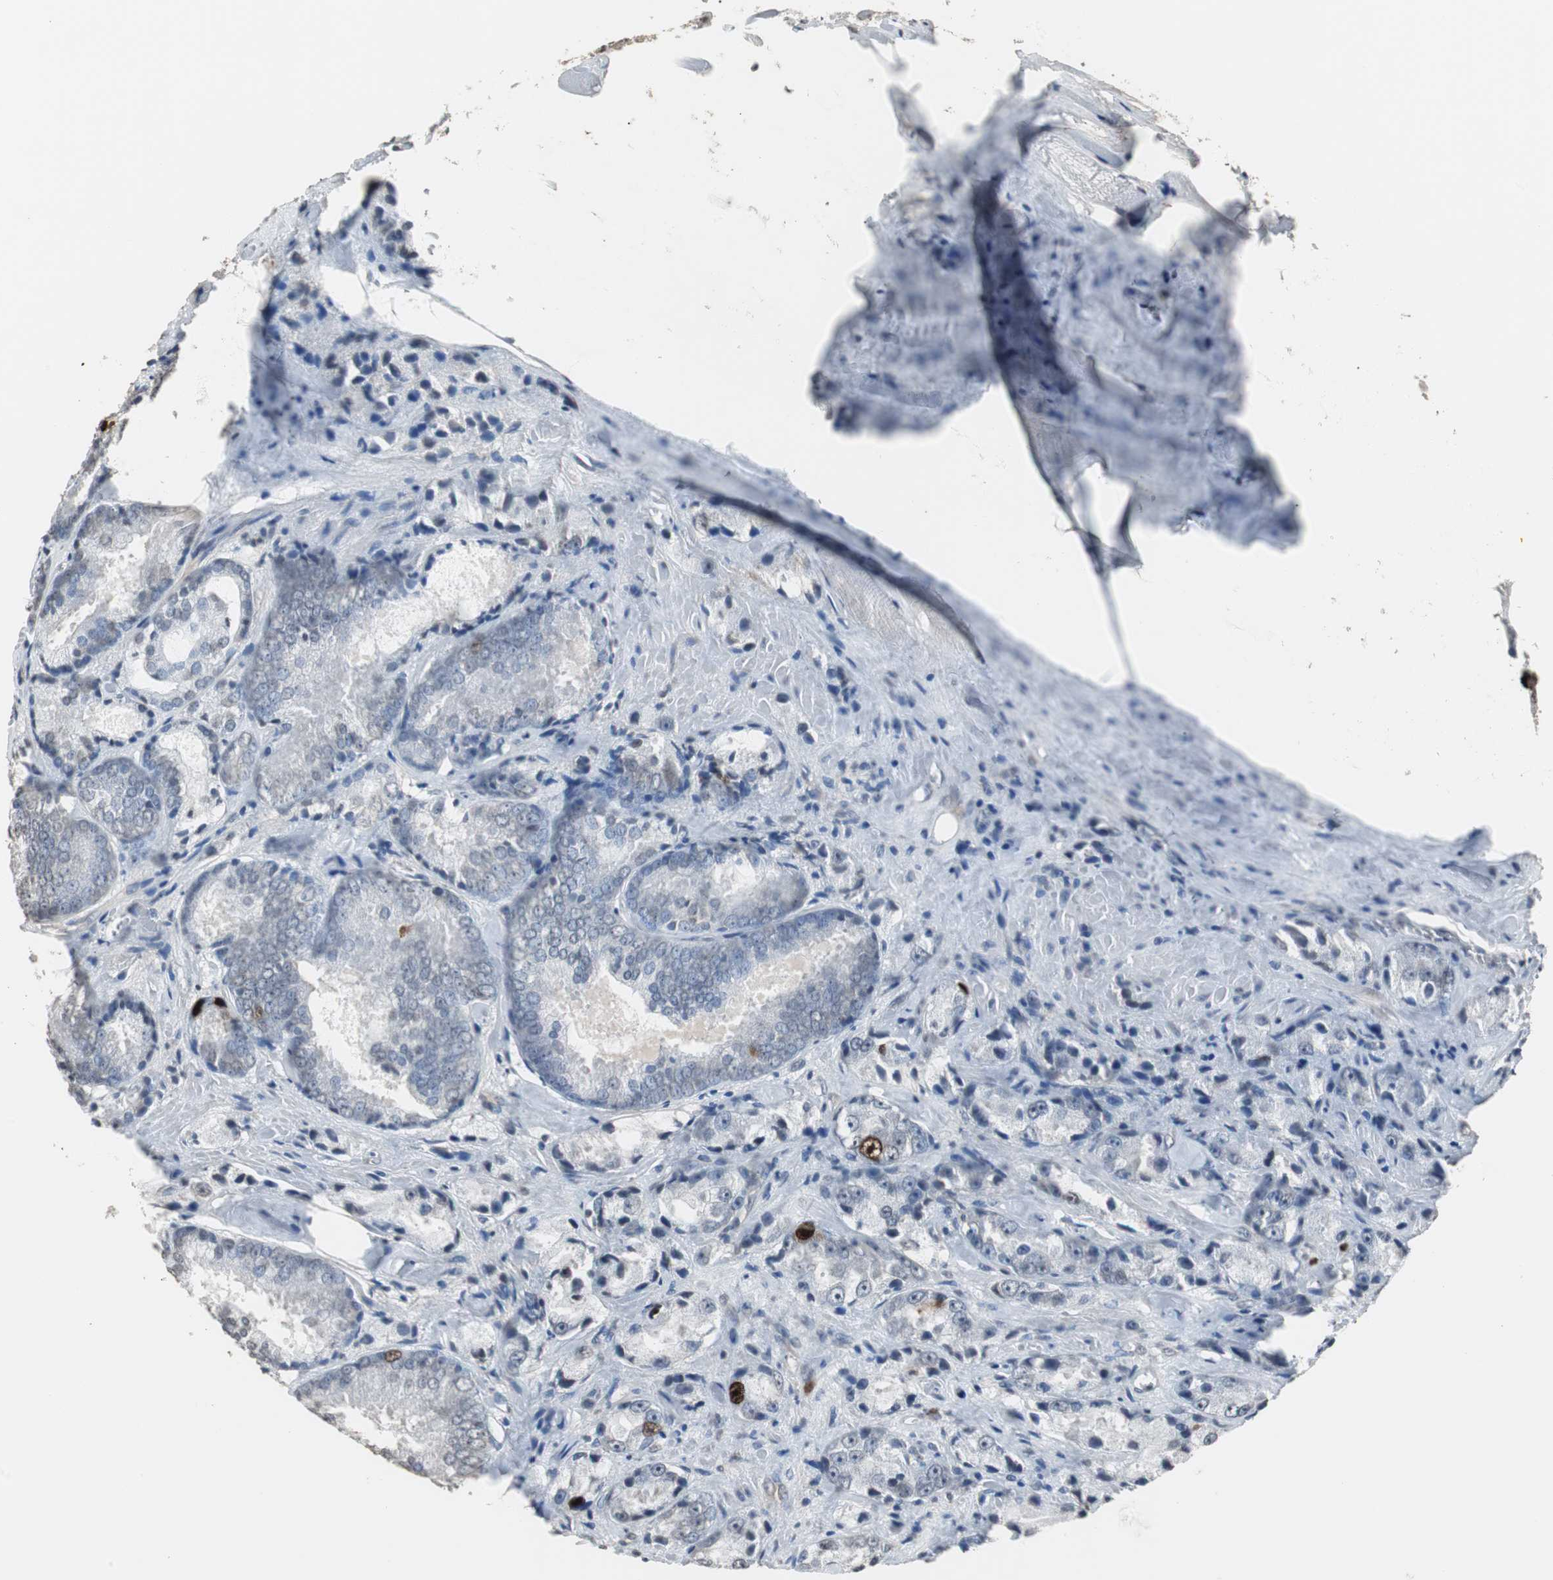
{"staining": {"intensity": "strong", "quantity": "<25%", "location": "nuclear"}, "tissue": "prostate cancer", "cell_type": "Tumor cells", "image_type": "cancer", "snomed": [{"axis": "morphology", "description": "Adenocarcinoma, Low grade"}, {"axis": "topography", "description": "Prostate"}], "caption": "A histopathology image showing strong nuclear positivity in approximately <25% of tumor cells in prostate low-grade adenocarcinoma, as visualized by brown immunohistochemical staining.", "gene": "TOP2A", "patient": {"sex": "male", "age": 64}}